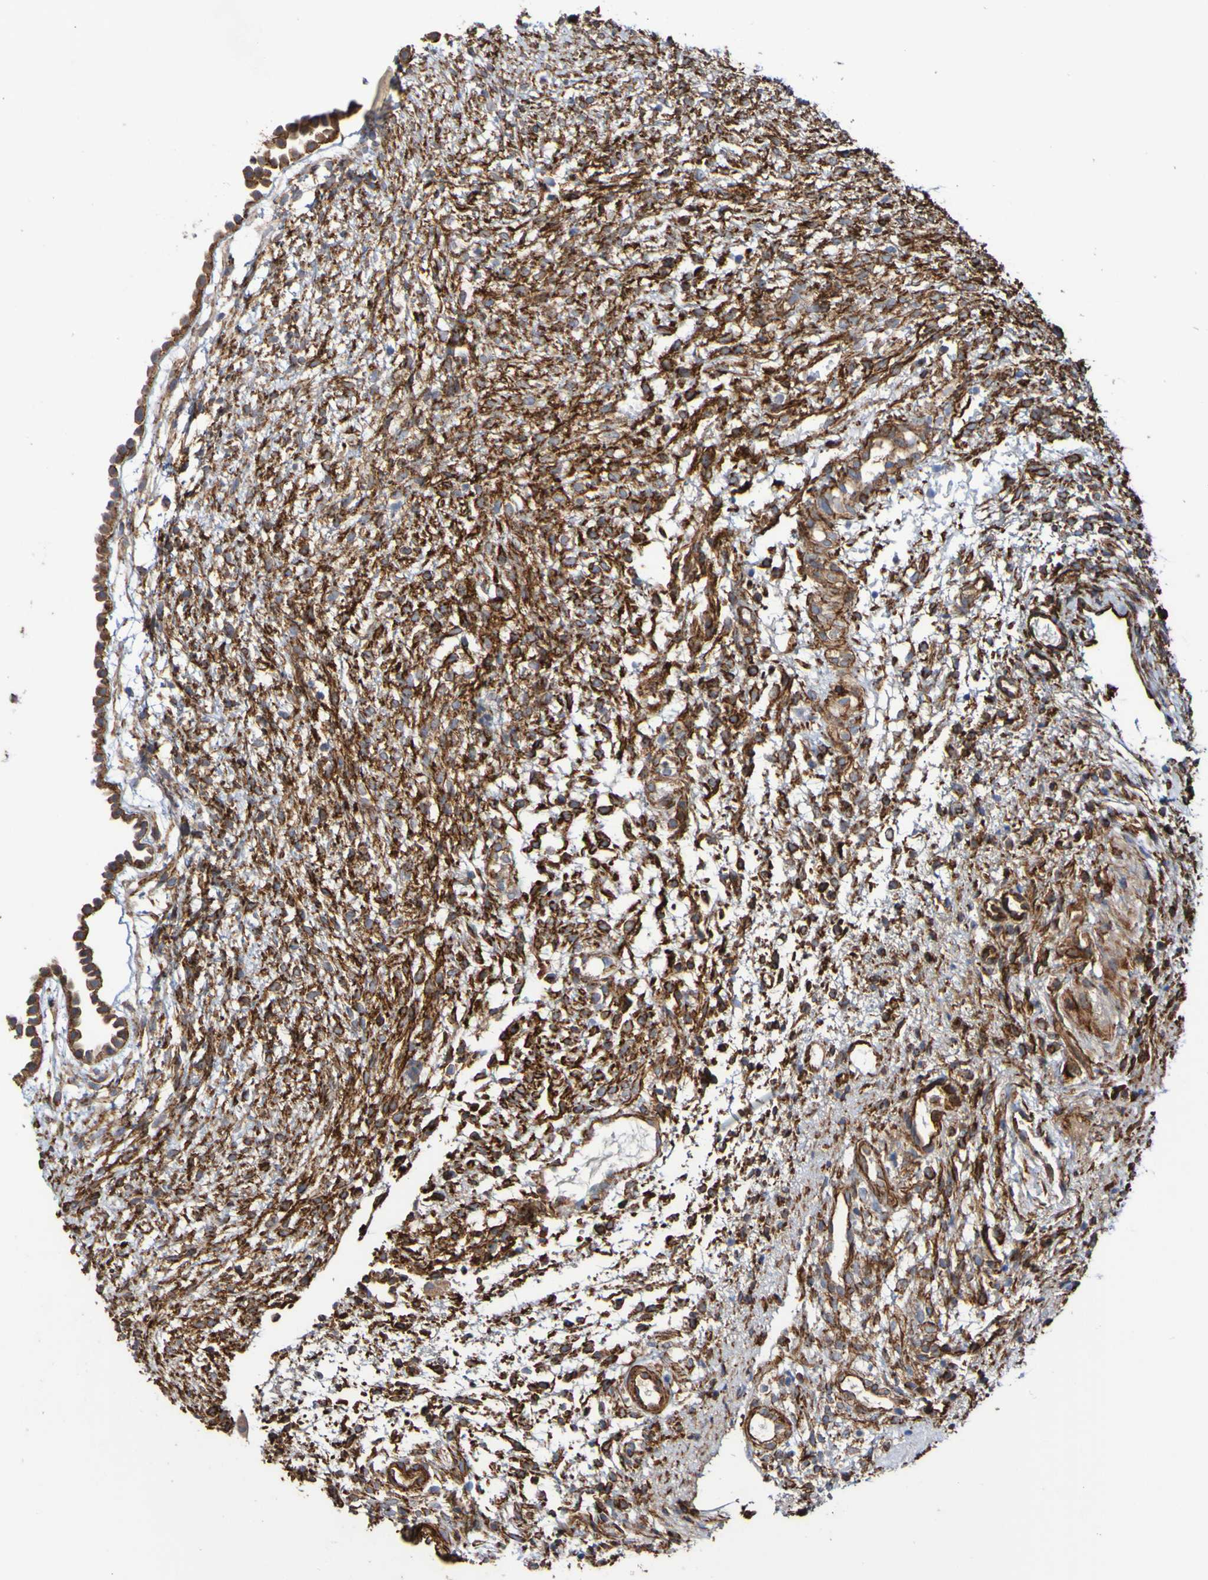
{"staining": {"intensity": "strong", "quantity": ">75%", "location": "cytoplasmic/membranous"}, "tissue": "ovary", "cell_type": "Ovarian stroma cells", "image_type": "normal", "snomed": [{"axis": "morphology", "description": "Normal tissue, NOS"}, {"axis": "morphology", "description": "Cyst, NOS"}, {"axis": "topography", "description": "Ovary"}], "caption": "High-magnification brightfield microscopy of unremarkable ovary stained with DAB (brown) and counterstained with hematoxylin (blue). ovarian stroma cells exhibit strong cytoplasmic/membranous expression is appreciated in approximately>75% of cells. The staining is performed using DAB brown chromogen to label protein expression. The nuclei are counter-stained blue using hematoxylin.", "gene": "ELMOD3", "patient": {"sex": "female", "age": 18}}